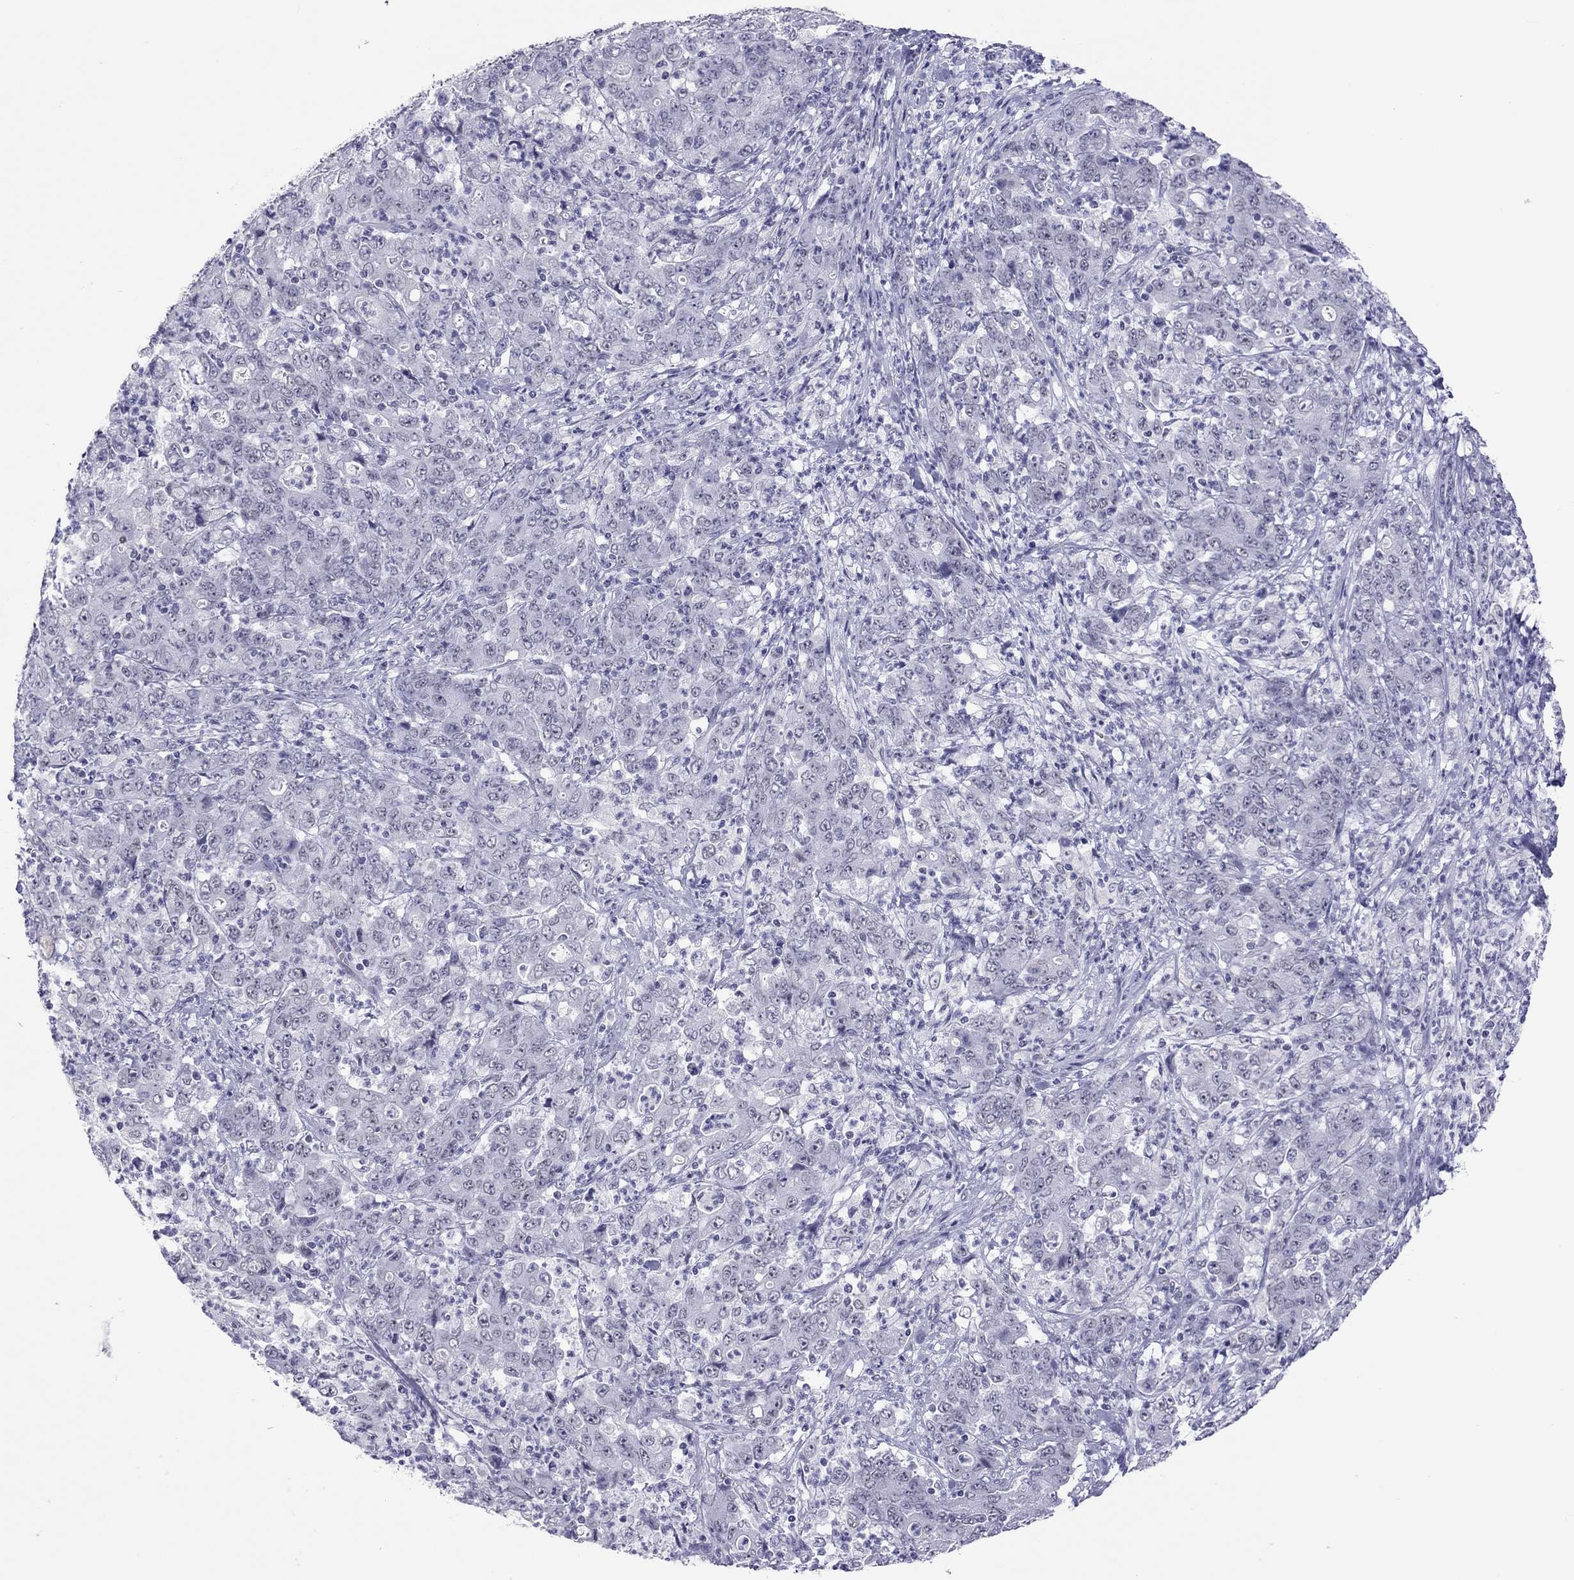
{"staining": {"intensity": "negative", "quantity": "none", "location": "none"}, "tissue": "stomach cancer", "cell_type": "Tumor cells", "image_type": "cancer", "snomed": [{"axis": "morphology", "description": "Adenocarcinoma, NOS"}, {"axis": "topography", "description": "Stomach, lower"}], "caption": "Tumor cells show no significant staining in stomach adenocarcinoma.", "gene": "JHY", "patient": {"sex": "female", "age": 71}}